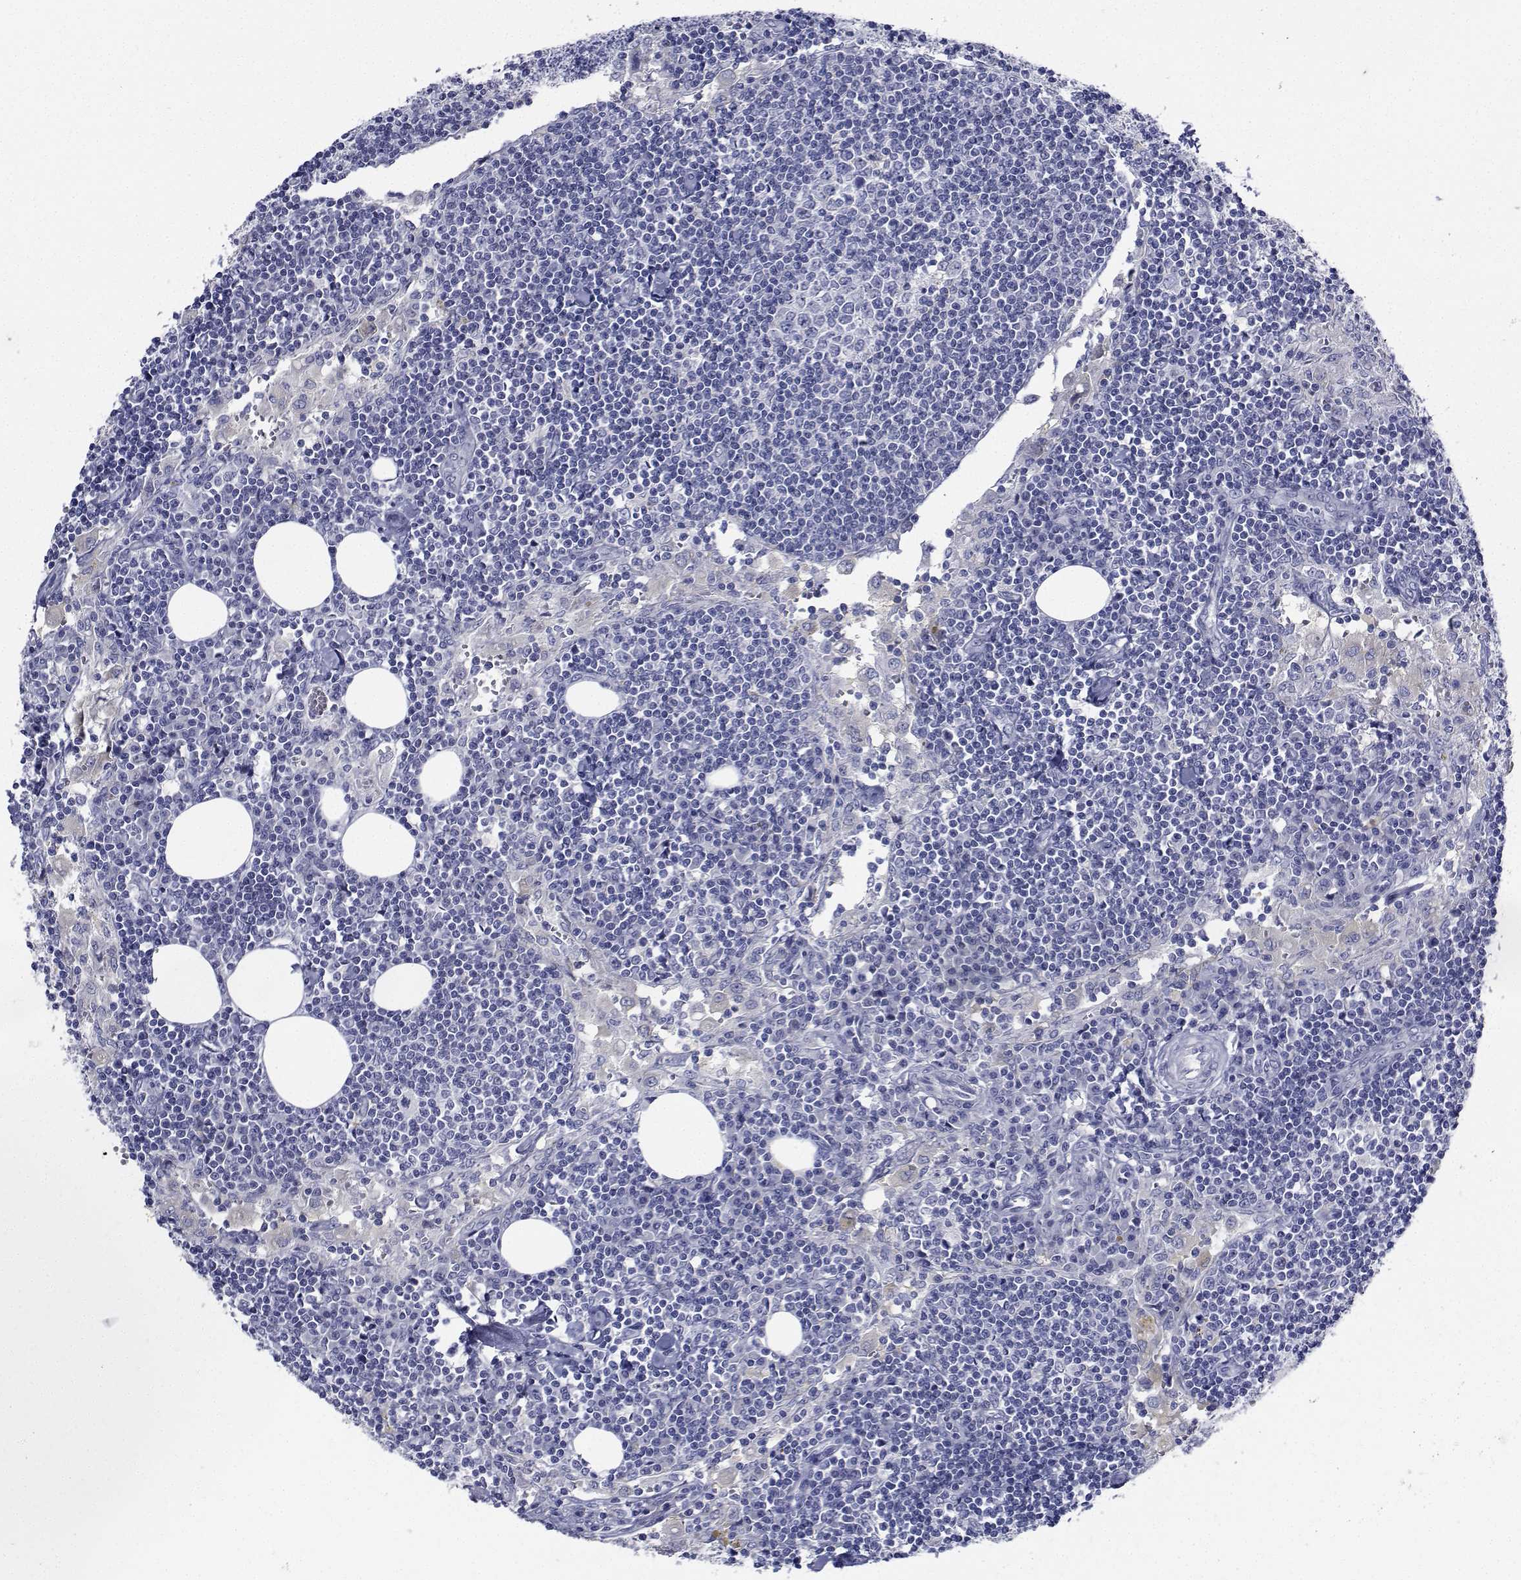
{"staining": {"intensity": "negative", "quantity": "none", "location": "none"}, "tissue": "lymph node", "cell_type": "Non-germinal center cells", "image_type": "normal", "snomed": [{"axis": "morphology", "description": "Normal tissue, NOS"}, {"axis": "topography", "description": "Lymph node"}], "caption": "A photomicrograph of lymph node stained for a protein demonstrates no brown staining in non-germinal center cells.", "gene": "CDHR3", "patient": {"sex": "male", "age": 55}}